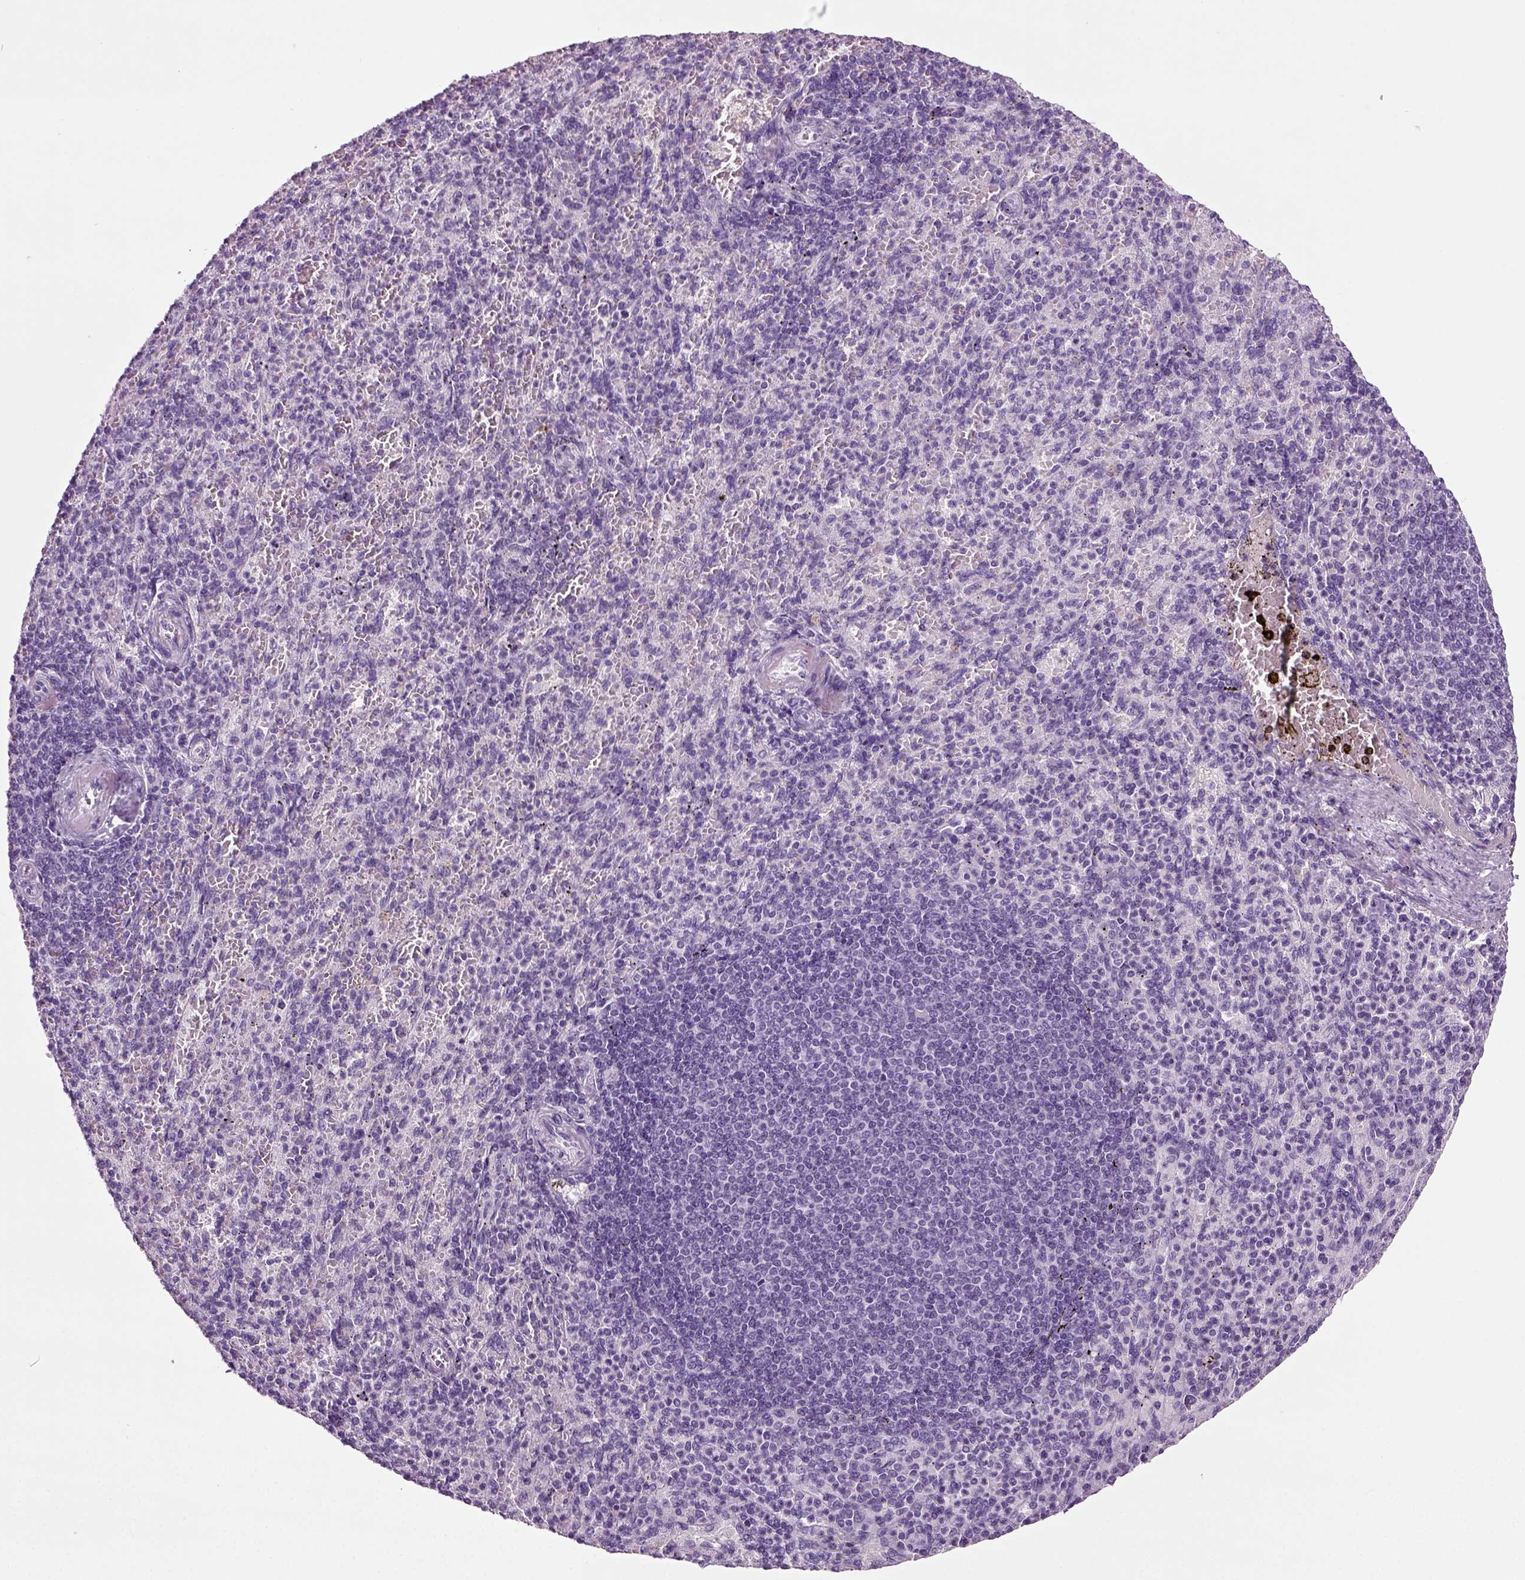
{"staining": {"intensity": "negative", "quantity": "none", "location": "none"}, "tissue": "spleen", "cell_type": "Cells in red pulp", "image_type": "normal", "snomed": [{"axis": "morphology", "description": "Normal tissue, NOS"}, {"axis": "topography", "description": "Spleen"}], "caption": "The IHC photomicrograph has no significant expression in cells in red pulp of spleen. (Immunohistochemistry (ihc), brightfield microscopy, high magnification).", "gene": "CD109", "patient": {"sex": "female", "age": 74}}